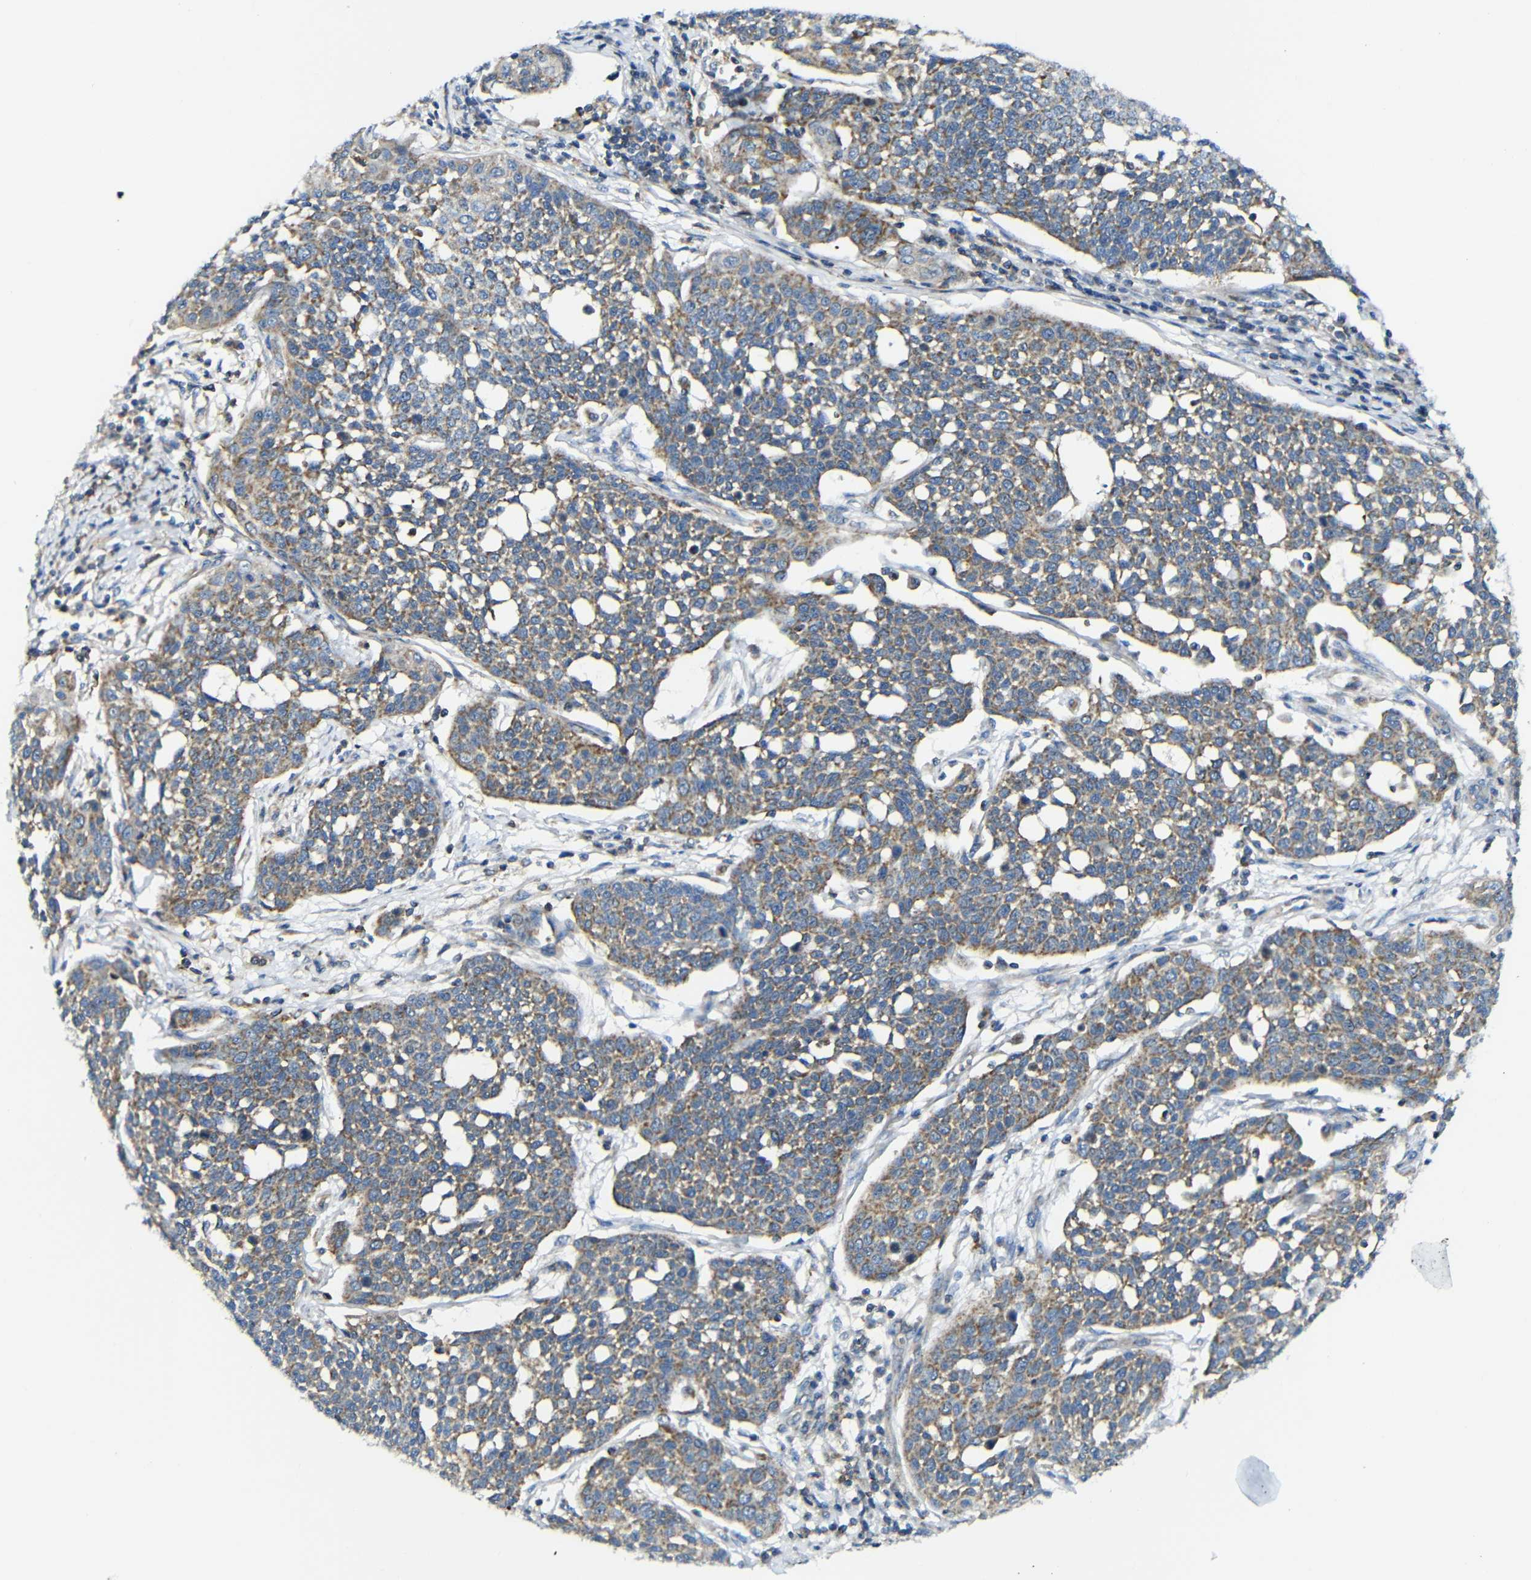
{"staining": {"intensity": "moderate", "quantity": ">75%", "location": "cytoplasmic/membranous"}, "tissue": "cervical cancer", "cell_type": "Tumor cells", "image_type": "cancer", "snomed": [{"axis": "morphology", "description": "Squamous cell carcinoma, NOS"}, {"axis": "topography", "description": "Cervix"}], "caption": "Human cervical cancer (squamous cell carcinoma) stained with a brown dye exhibits moderate cytoplasmic/membranous positive positivity in approximately >75% of tumor cells.", "gene": "PDCD1LG2", "patient": {"sex": "female", "age": 34}}